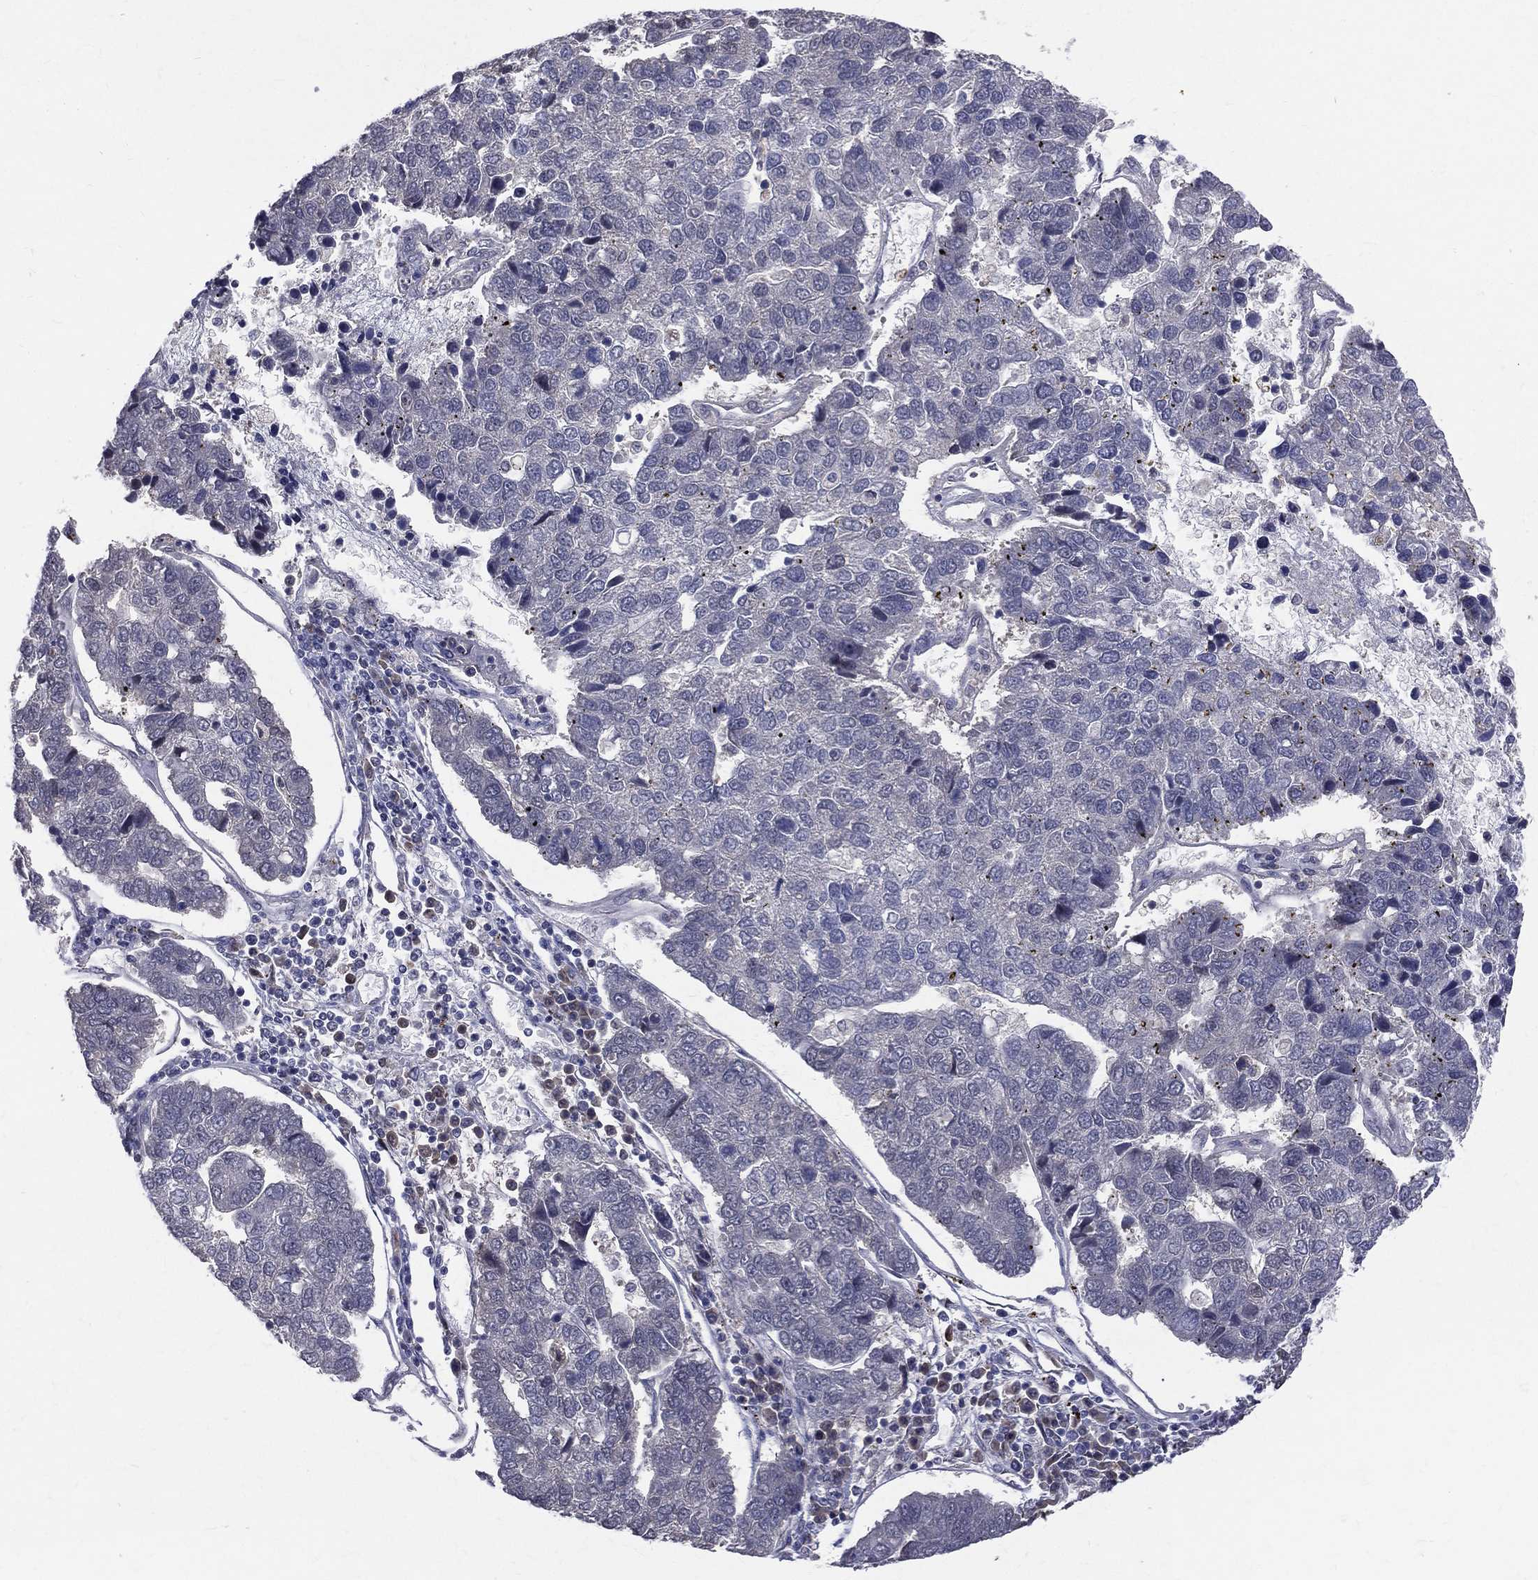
{"staining": {"intensity": "negative", "quantity": "none", "location": "none"}, "tissue": "pancreatic cancer", "cell_type": "Tumor cells", "image_type": "cancer", "snomed": [{"axis": "morphology", "description": "Adenocarcinoma, NOS"}, {"axis": "topography", "description": "Pancreas"}], "caption": "Histopathology image shows no significant protein positivity in tumor cells of pancreatic adenocarcinoma.", "gene": "DLG4", "patient": {"sex": "female", "age": 61}}